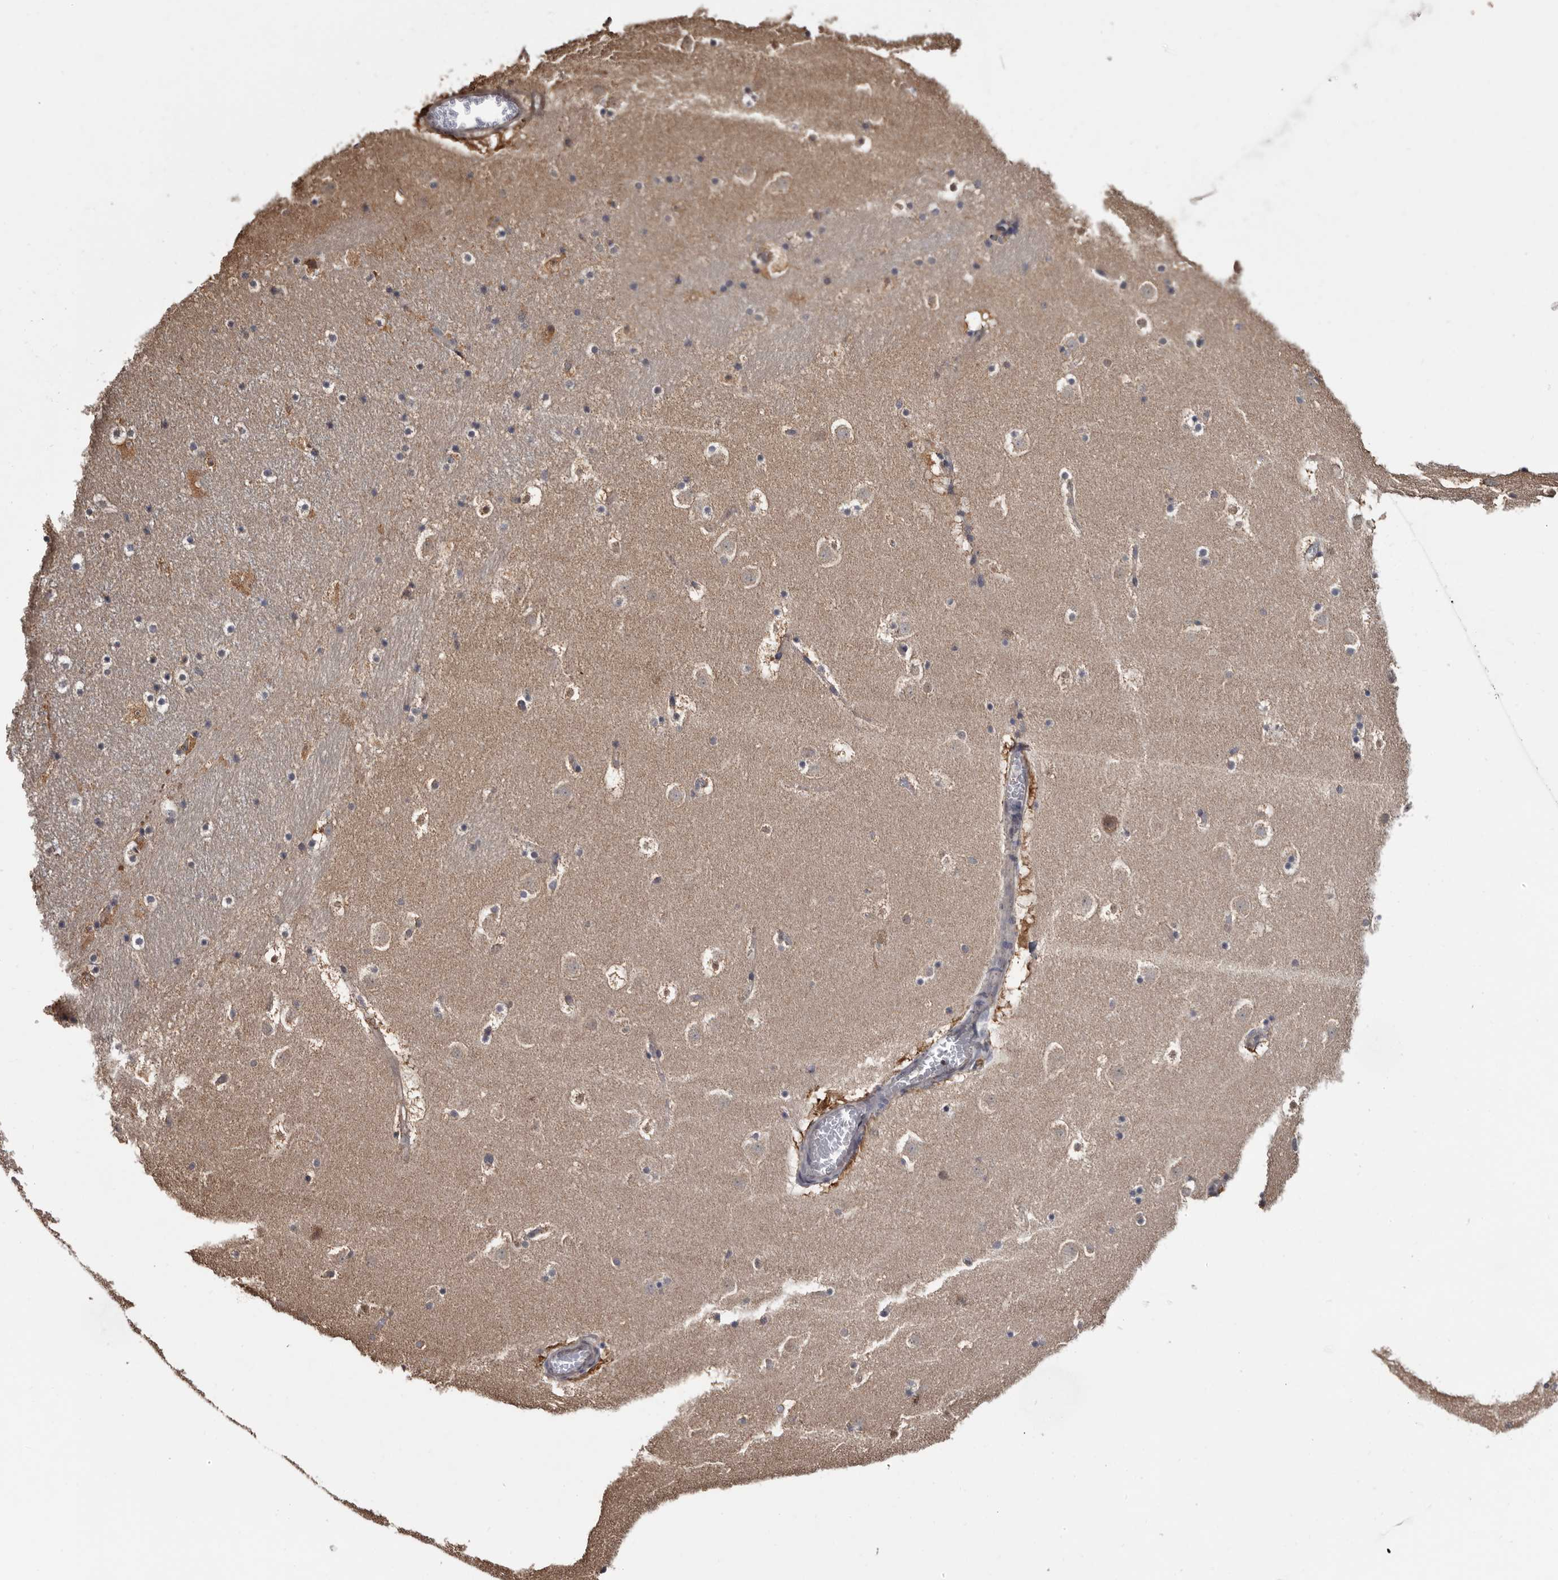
{"staining": {"intensity": "moderate", "quantity": "<25%", "location": "cytoplasmic/membranous"}, "tissue": "caudate", "cell_type": "Glial cells", "image_type": "normal", "snomed": [{"axis": "morphology", "description": "Normal tissue, NOS"}, {"axis": "topography", "description": "Lateral ventricle wall"}], "caption": "The image demonstrates immunohistochemical staining of benign caudate. There is moderate cytoplasmic/membranous staining is identified in approximately <25% of glial cells.", "gene": "TTI2", "patient": {"sex": "male", "age": 45}}